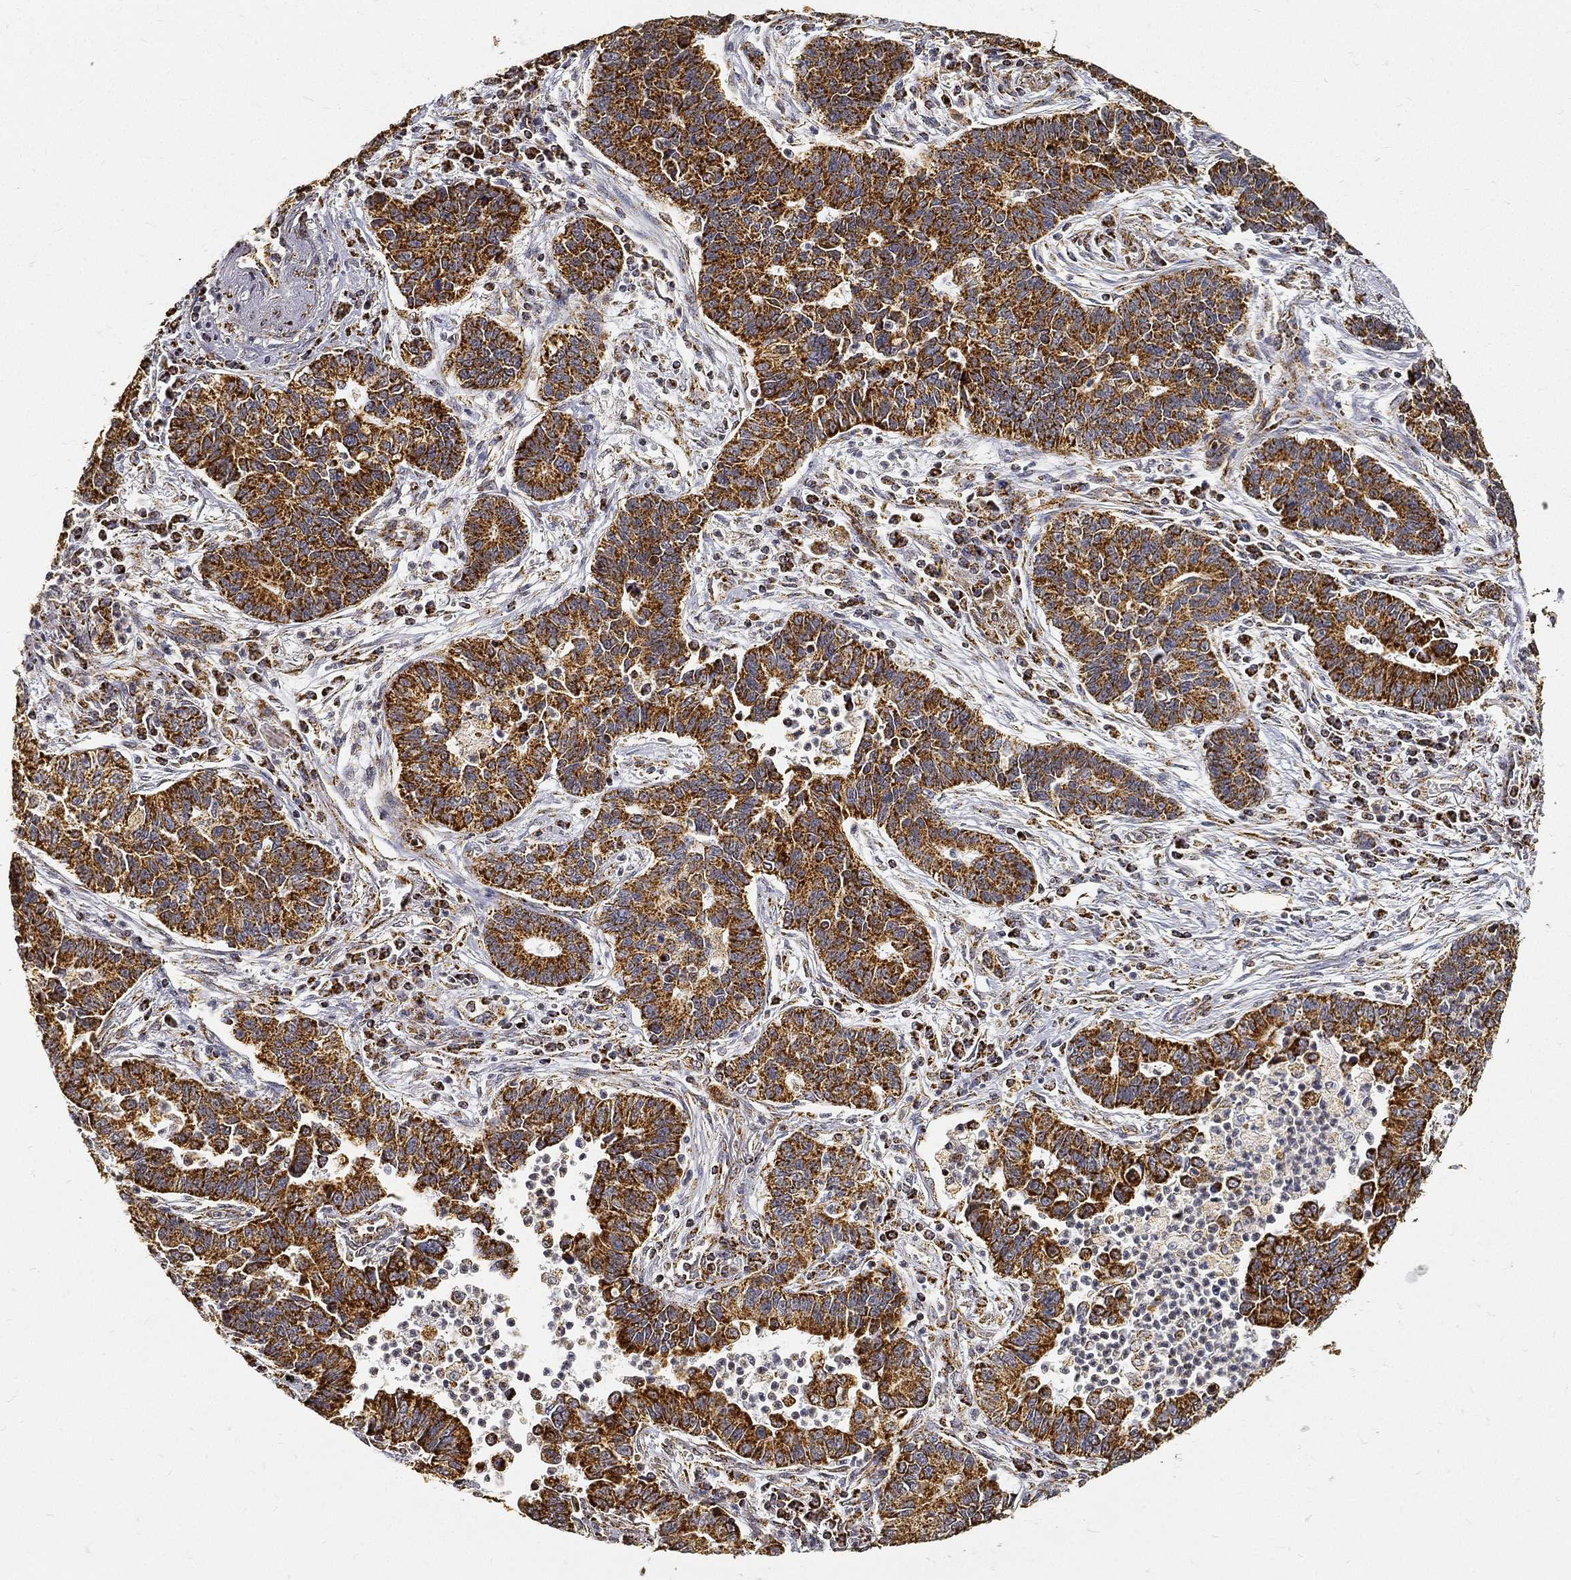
{"staining": {"intensity": "strong", "quantity": ">75%", "location": "cytoplasmic/membranous"}, "tissue": "lung cancer", "cell_type": "Tumor cells", "image_type": "cancer", "snomed": [{"axis": "morphology", "description": "Adenocarcinoma, NOS"}, {"axis": "topography", "description": "Lung"}], "caption": "Lung cancer stained with DAB immunohistochemistry reveals high levels of strong cytoplasmic/membranous expression in approximately >75% of tumor cells.", "gene": "NDUFAB1", "patient": {"sex": "female", "age": 57}}